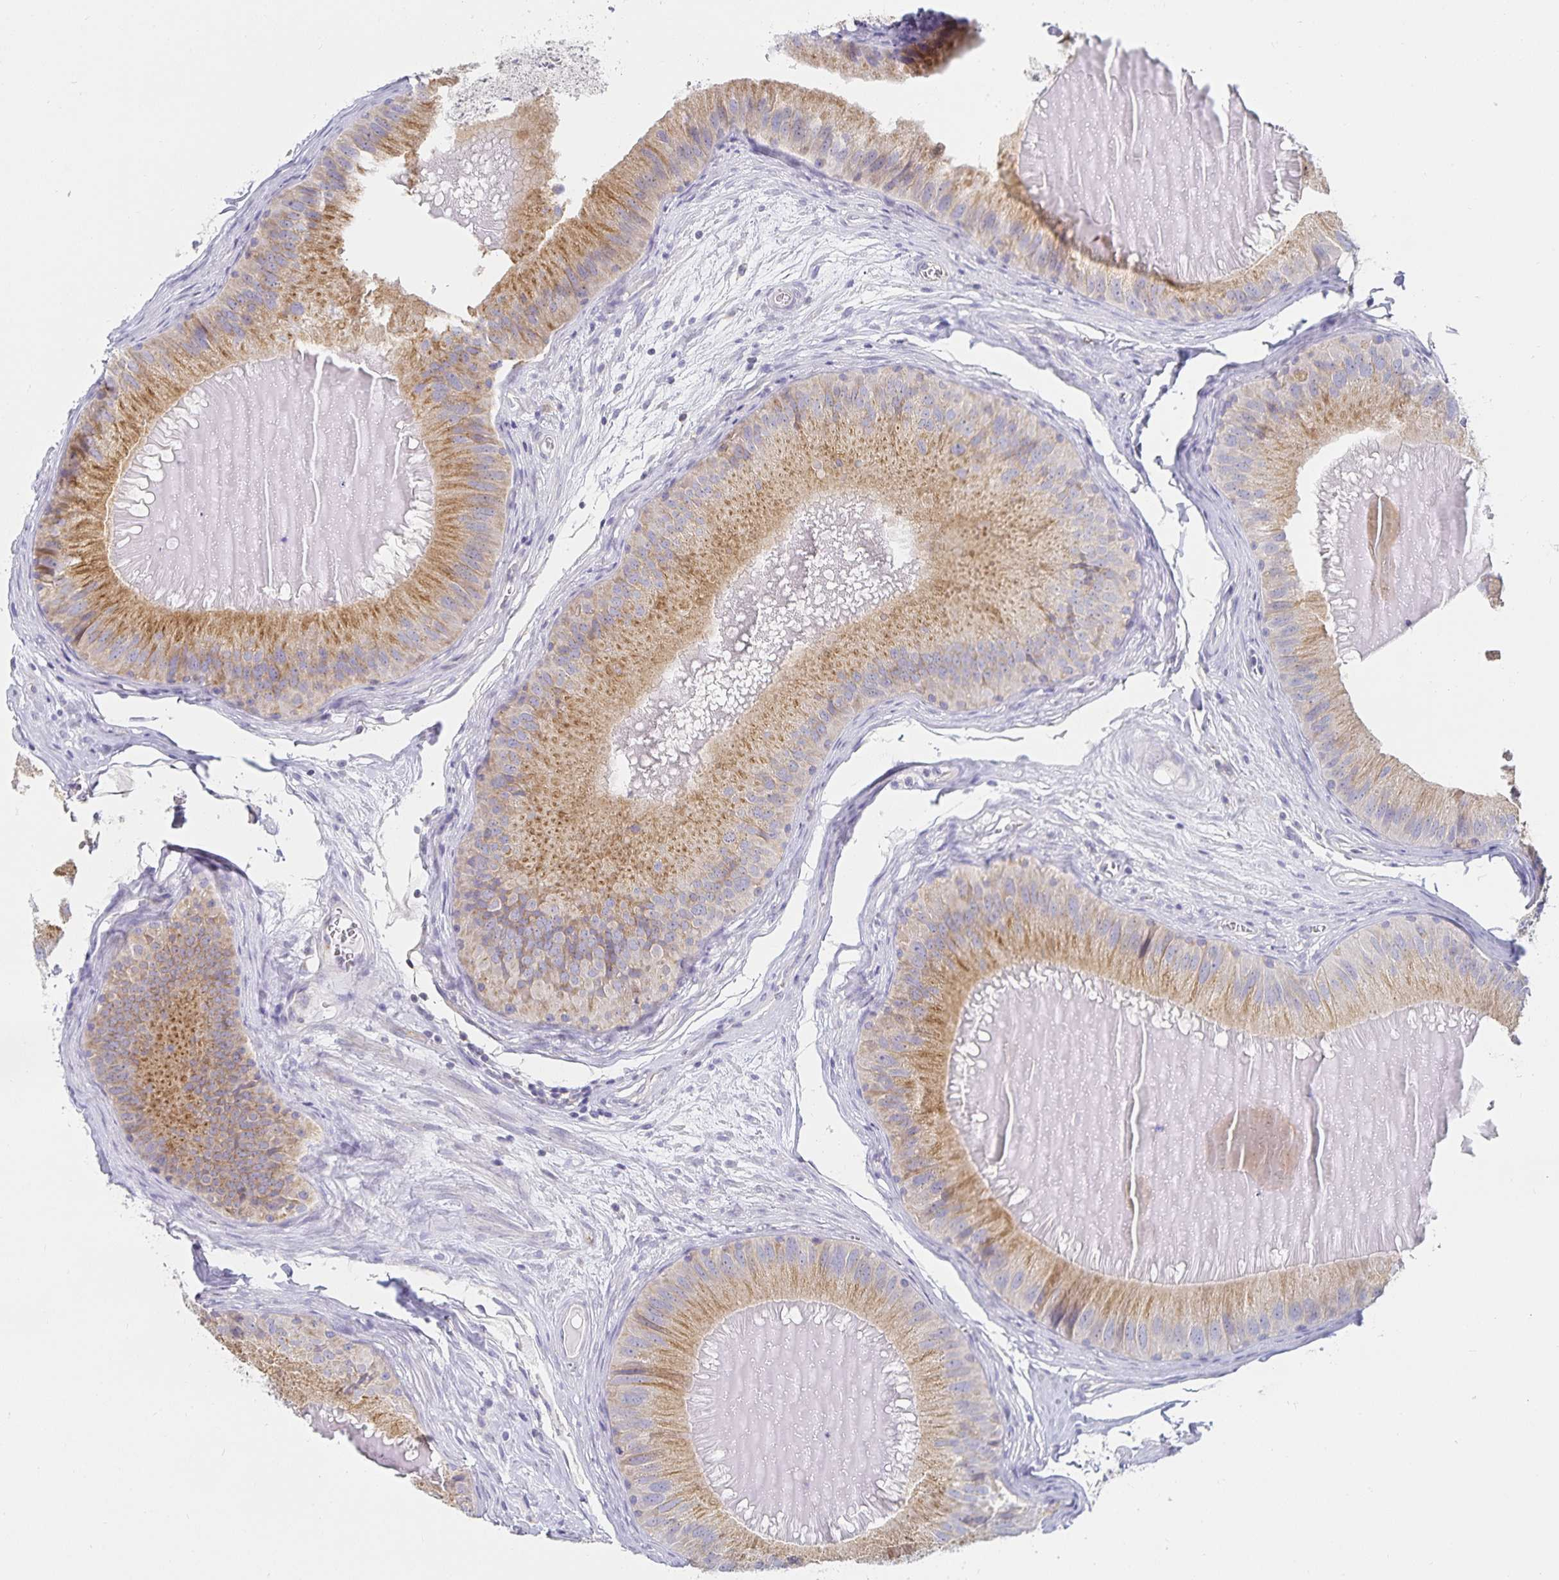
{"staining": {"intensity": "moderate", "quantity": "25%-75%", "location": "cytoplasmic/membranous"}, "tissue": "epididymis", "cell_type": "Glandular cells", "image_type": "normal", "snomed": [{"axis": "morphology", "description": "Normal tissue, NOS"}, {"axis": "topography", "description": "Epididymis, spermatic cord, NOS"}], "caption": "Protein staining by IHC demonstrates moderate cytoplasmic/membranous expression in approximately 25%-75% of glandular cells in normal epididymis.", "gene": "SFTPA1", "patient": {"sex": "male", "age": 39}}